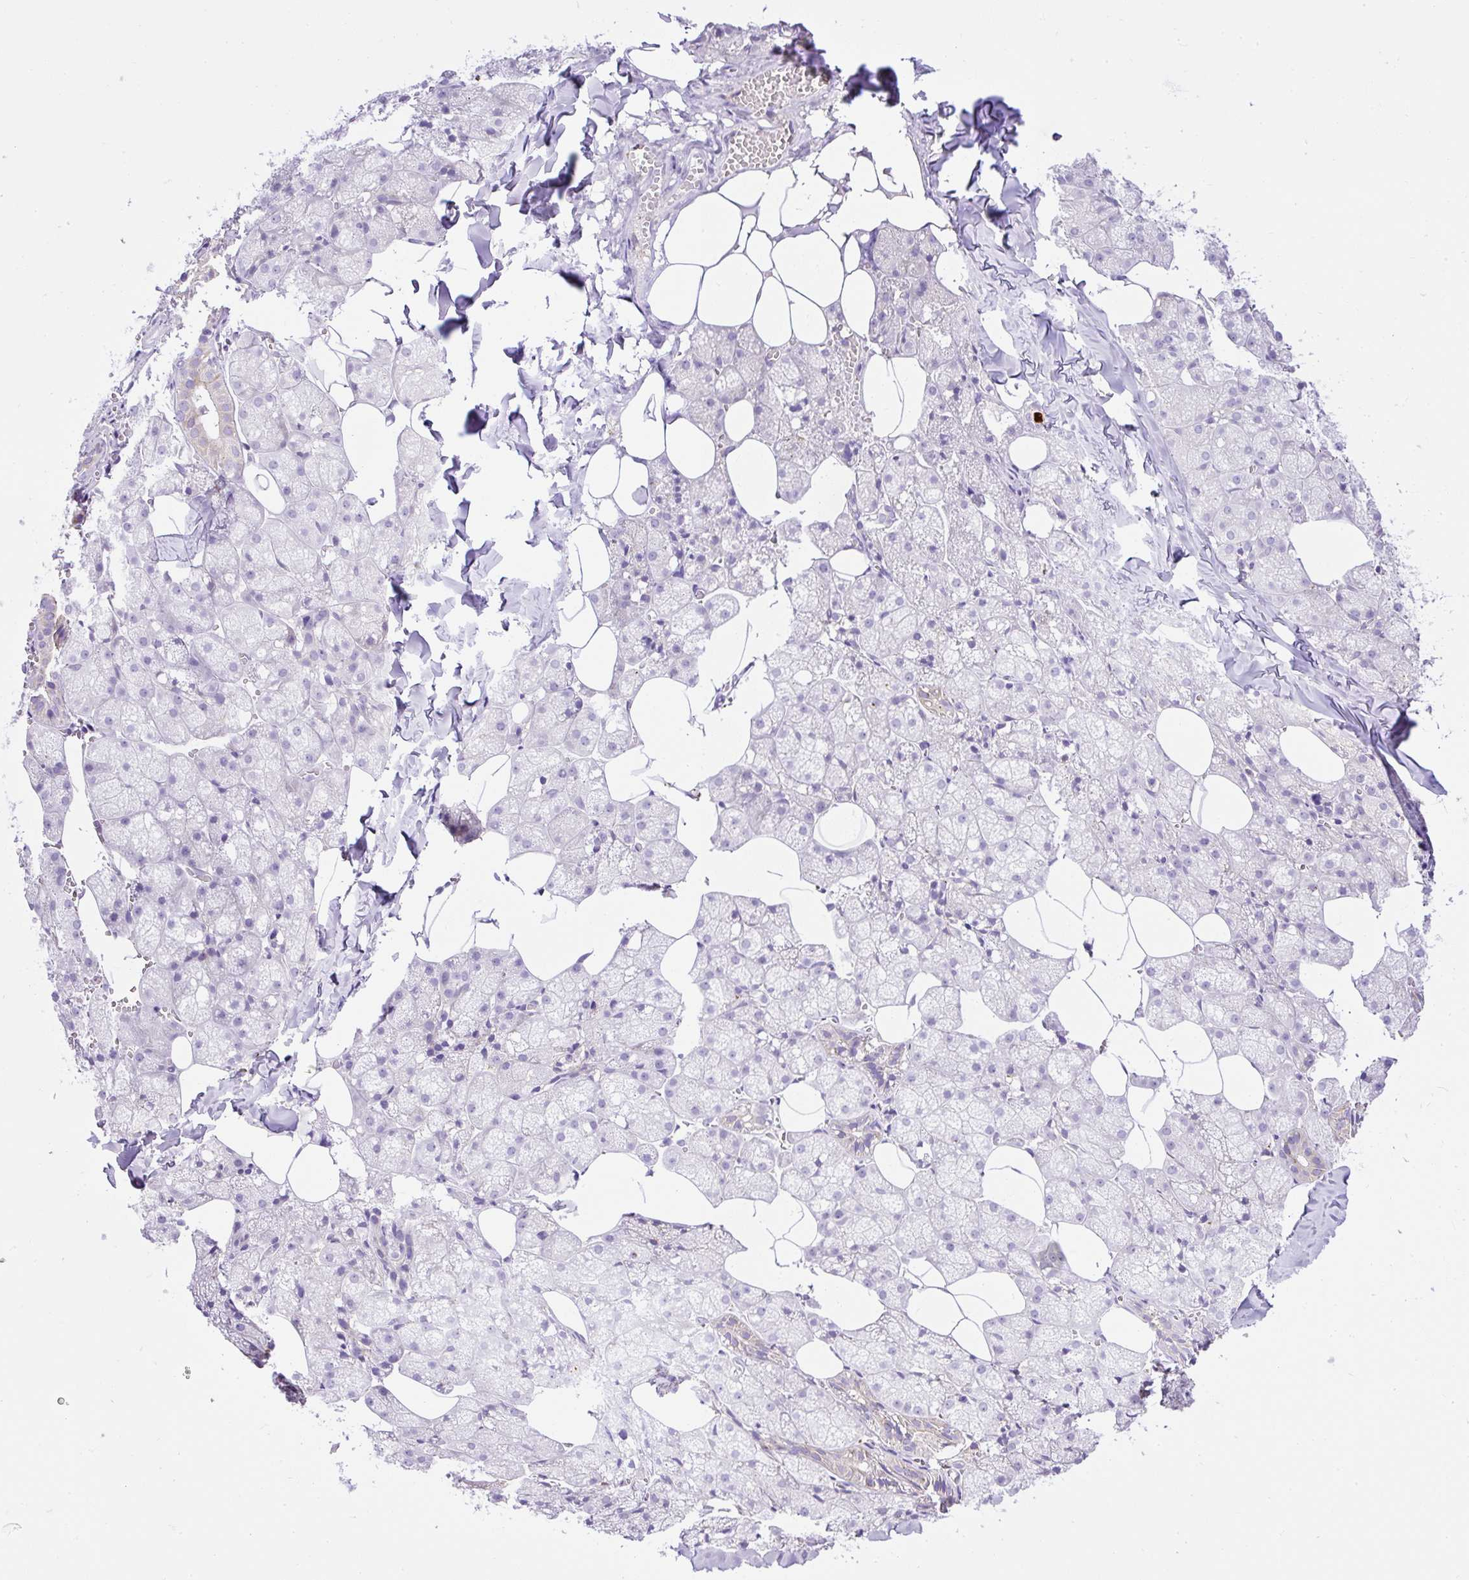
{"staining": {"intensity": "negative", "quantity": "none", "location": "none"}, "tissue": "salivary gland", "cell_type": "Glandular cells", "image_type": "normal", "snomed": [{"axis": "morphology", "description": "Normal tissue, NOS"}, {"axis": "topography", "description": "Salivary gland"}, {"axis": "topography", "description": "Peripheral nerve tissue"}], "caption": "A micrograph of human salivary gland is negative for staining in glandular cells. (Brightfield microscopy of DAB (3,3'-diaminobenzidine) IHC at high magnification).", "gene": "CFAP47", "patient": {"sex": "male", "age": 38}}